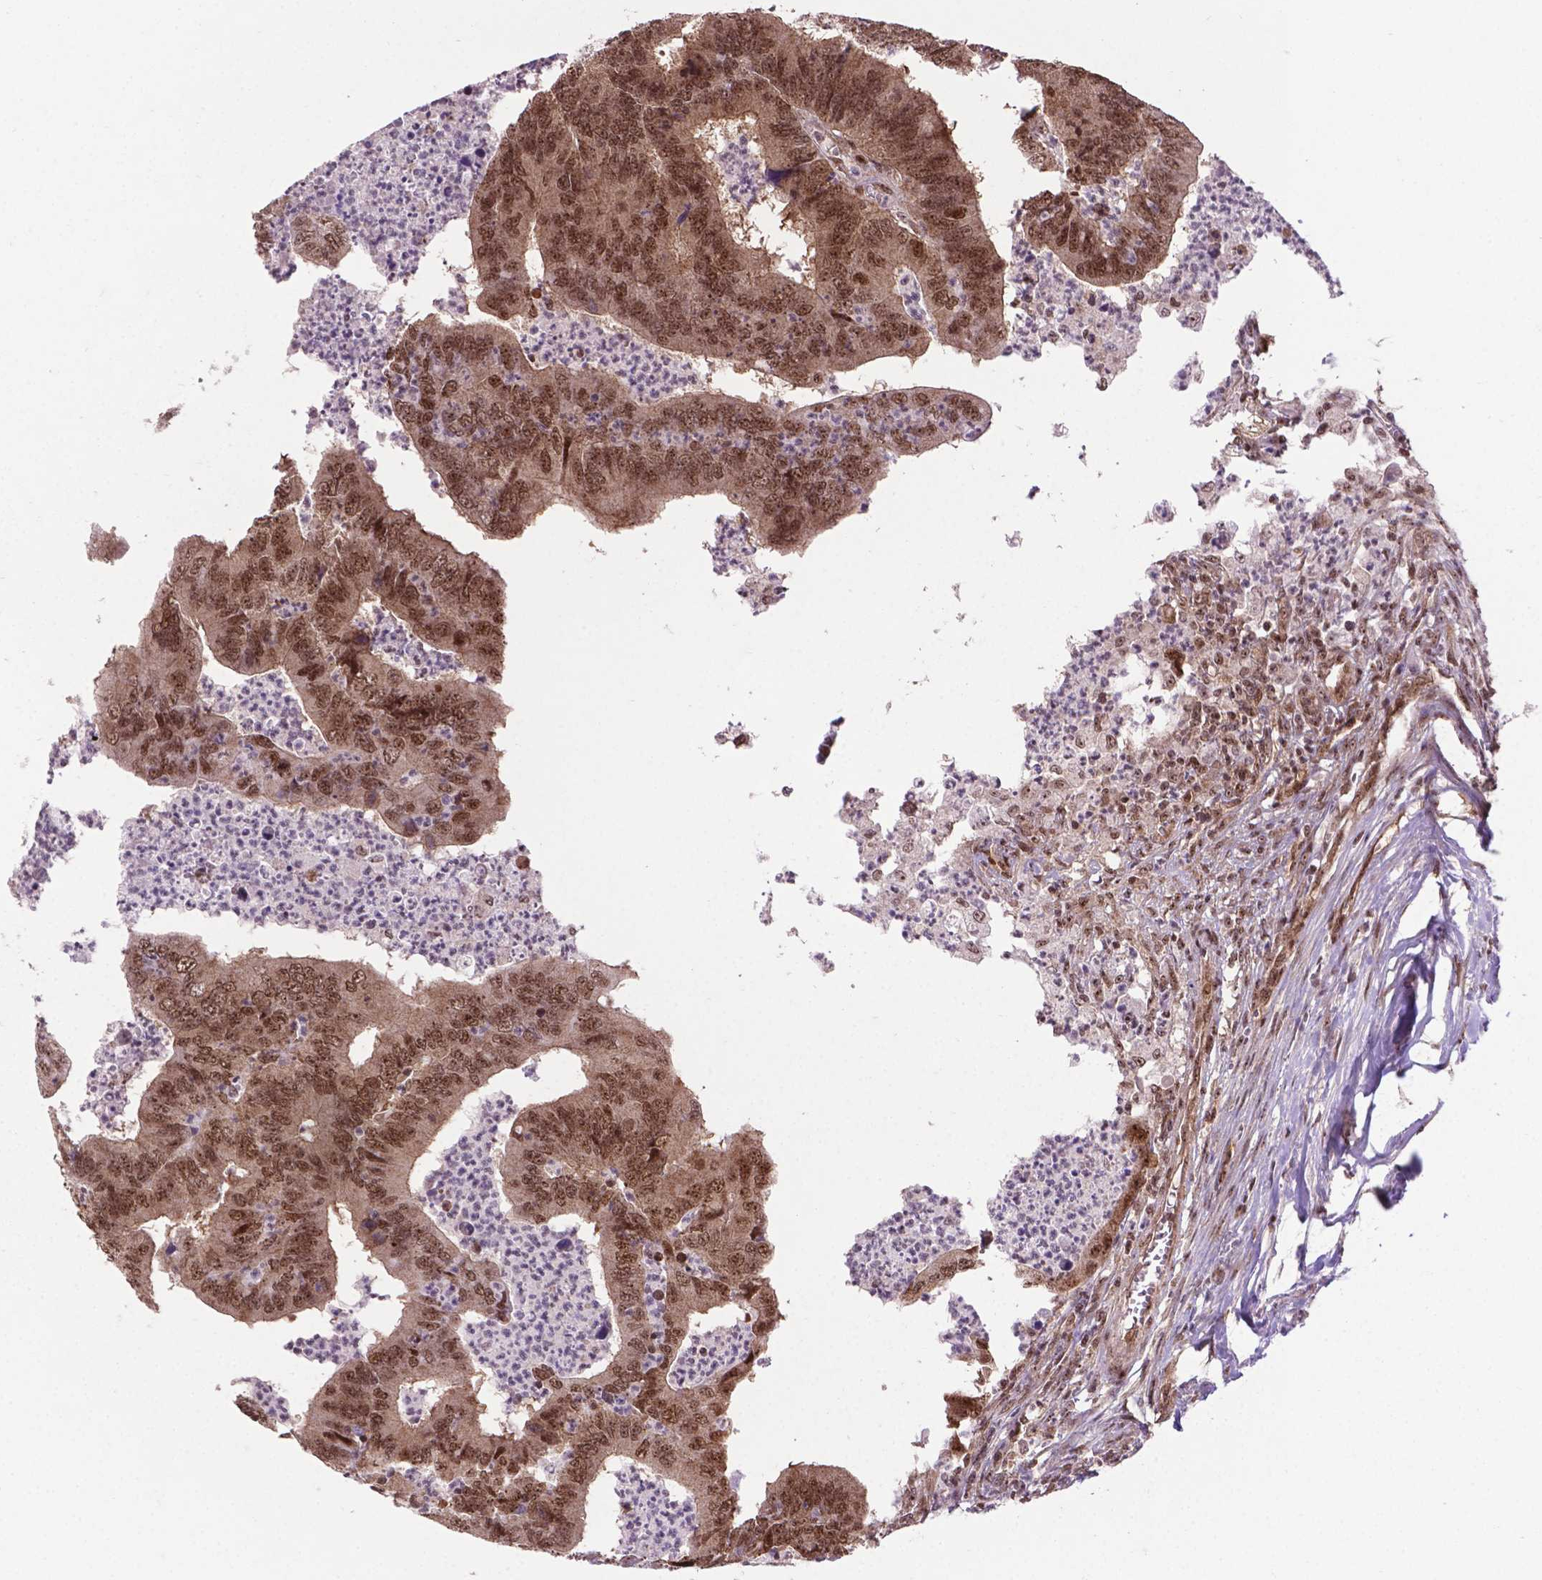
{"staining": {"intensity": "moderate", "quantity": ">75%", "location": "cytoplasmic/membranous,nuclear"}, "tissue": "colorectal cancer", "cell_type": "Tumor cells", "image_type": "cancer", "snomed": [{"axis": "morphology", "description": "Adenocarcinoma, NOS"}, {"axis": "topography", "description": "Colon"}], "caption": "The image shows immunohistochemical staining of colorectal cancer. There is moderate cytoplasmic/membranous and nuclear positivity is present in about >75% of tumor cells.", "gene": "CSNK2A1", "patient": {"sex": "female", "age": 67}}